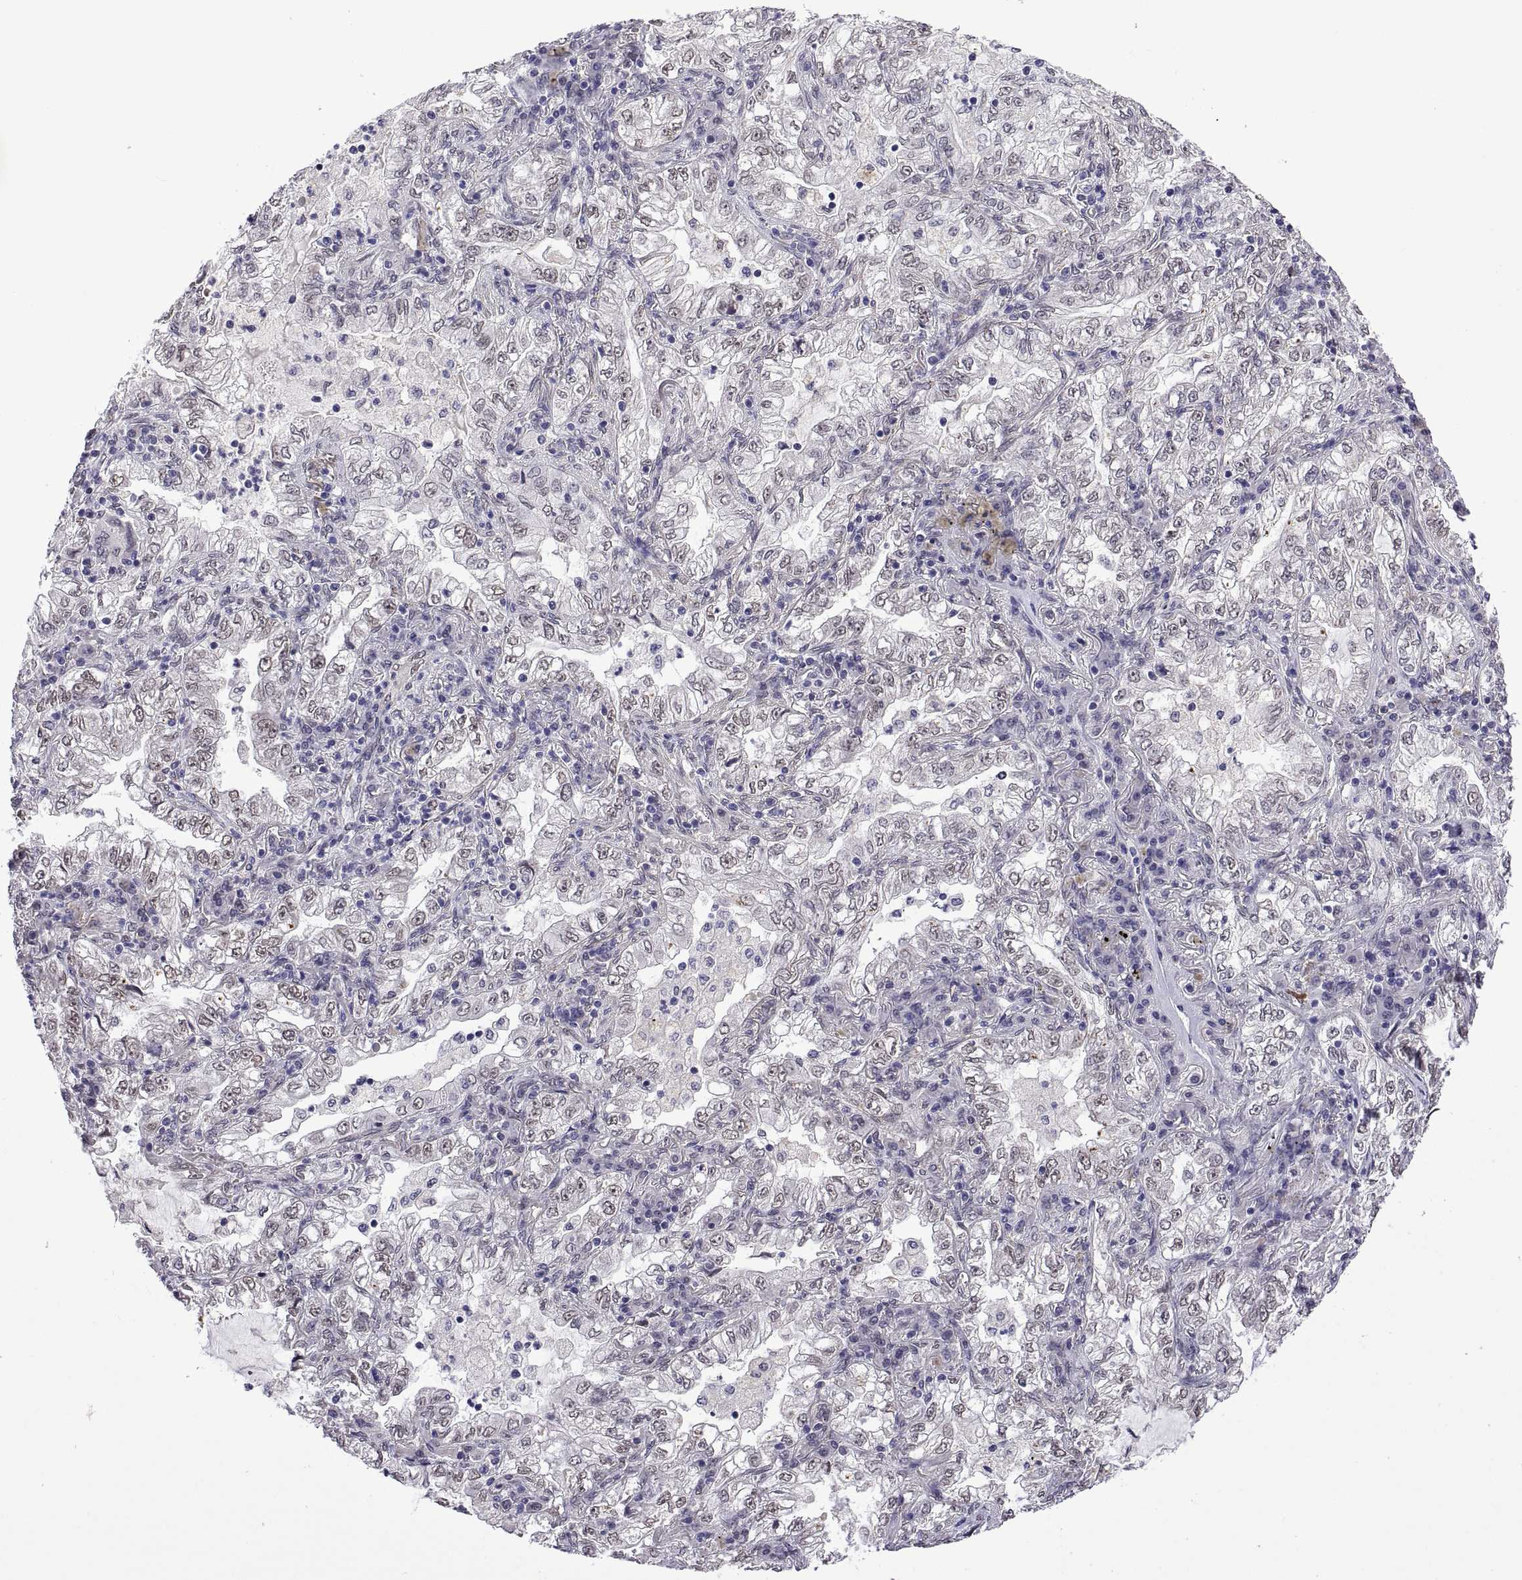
{"staining": {"intensity": "negative", "quantity": "none", "location": "none"}, "tissue": "lung cancer", "cell_type": "Tumor cells", "image_type": "cancer", "snomed": [{"axis": "morphology", "description": "Adenocarcinoma, NOS"}, {"axis": "topography", "description": "Lung"}], "caption": "Lung cancer (adenocarcinoma) was stained to show a protein in brown. There is no significant expression in tumor cells.", "gene": "NR4A1", "patient": {"sex": "female", "age": 73}}